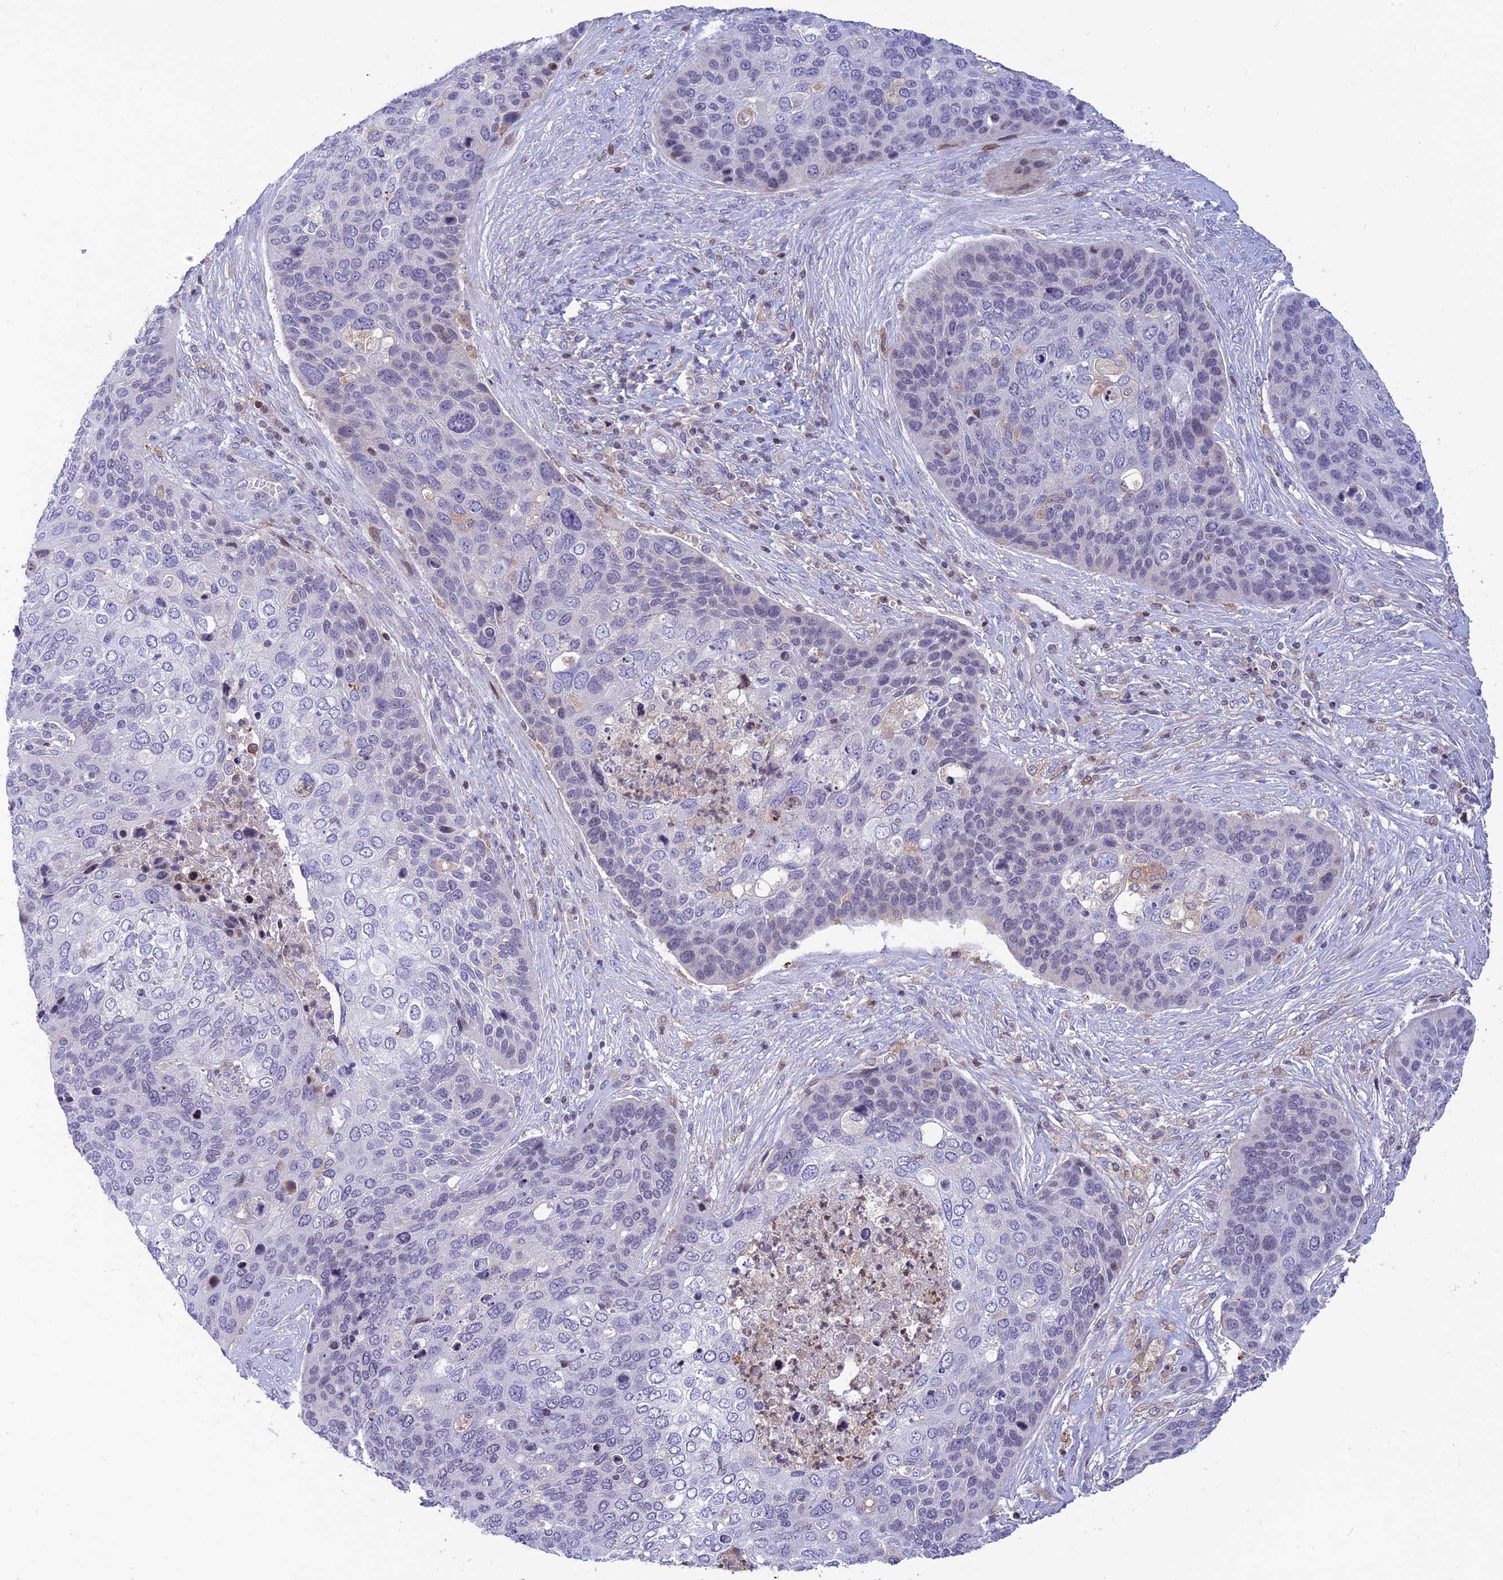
{"staining": {"intensity": "negative", "quantity": "none", "location": "none"}, "tissue": "skin cancer", "cell_type": "Tumor cells", "image_type": "cancer", "snomed": [{"axis": "morphology", "description": "Basal cell carcinoma"}, {"axis": "topography", "description": "Skin"}], "caption": "Tumor cells are negative for protein expression in human skin cancer (basal cell carcinoma).", "gene": "FAM186B", "patient": {"sex": "female", "age": 74}}